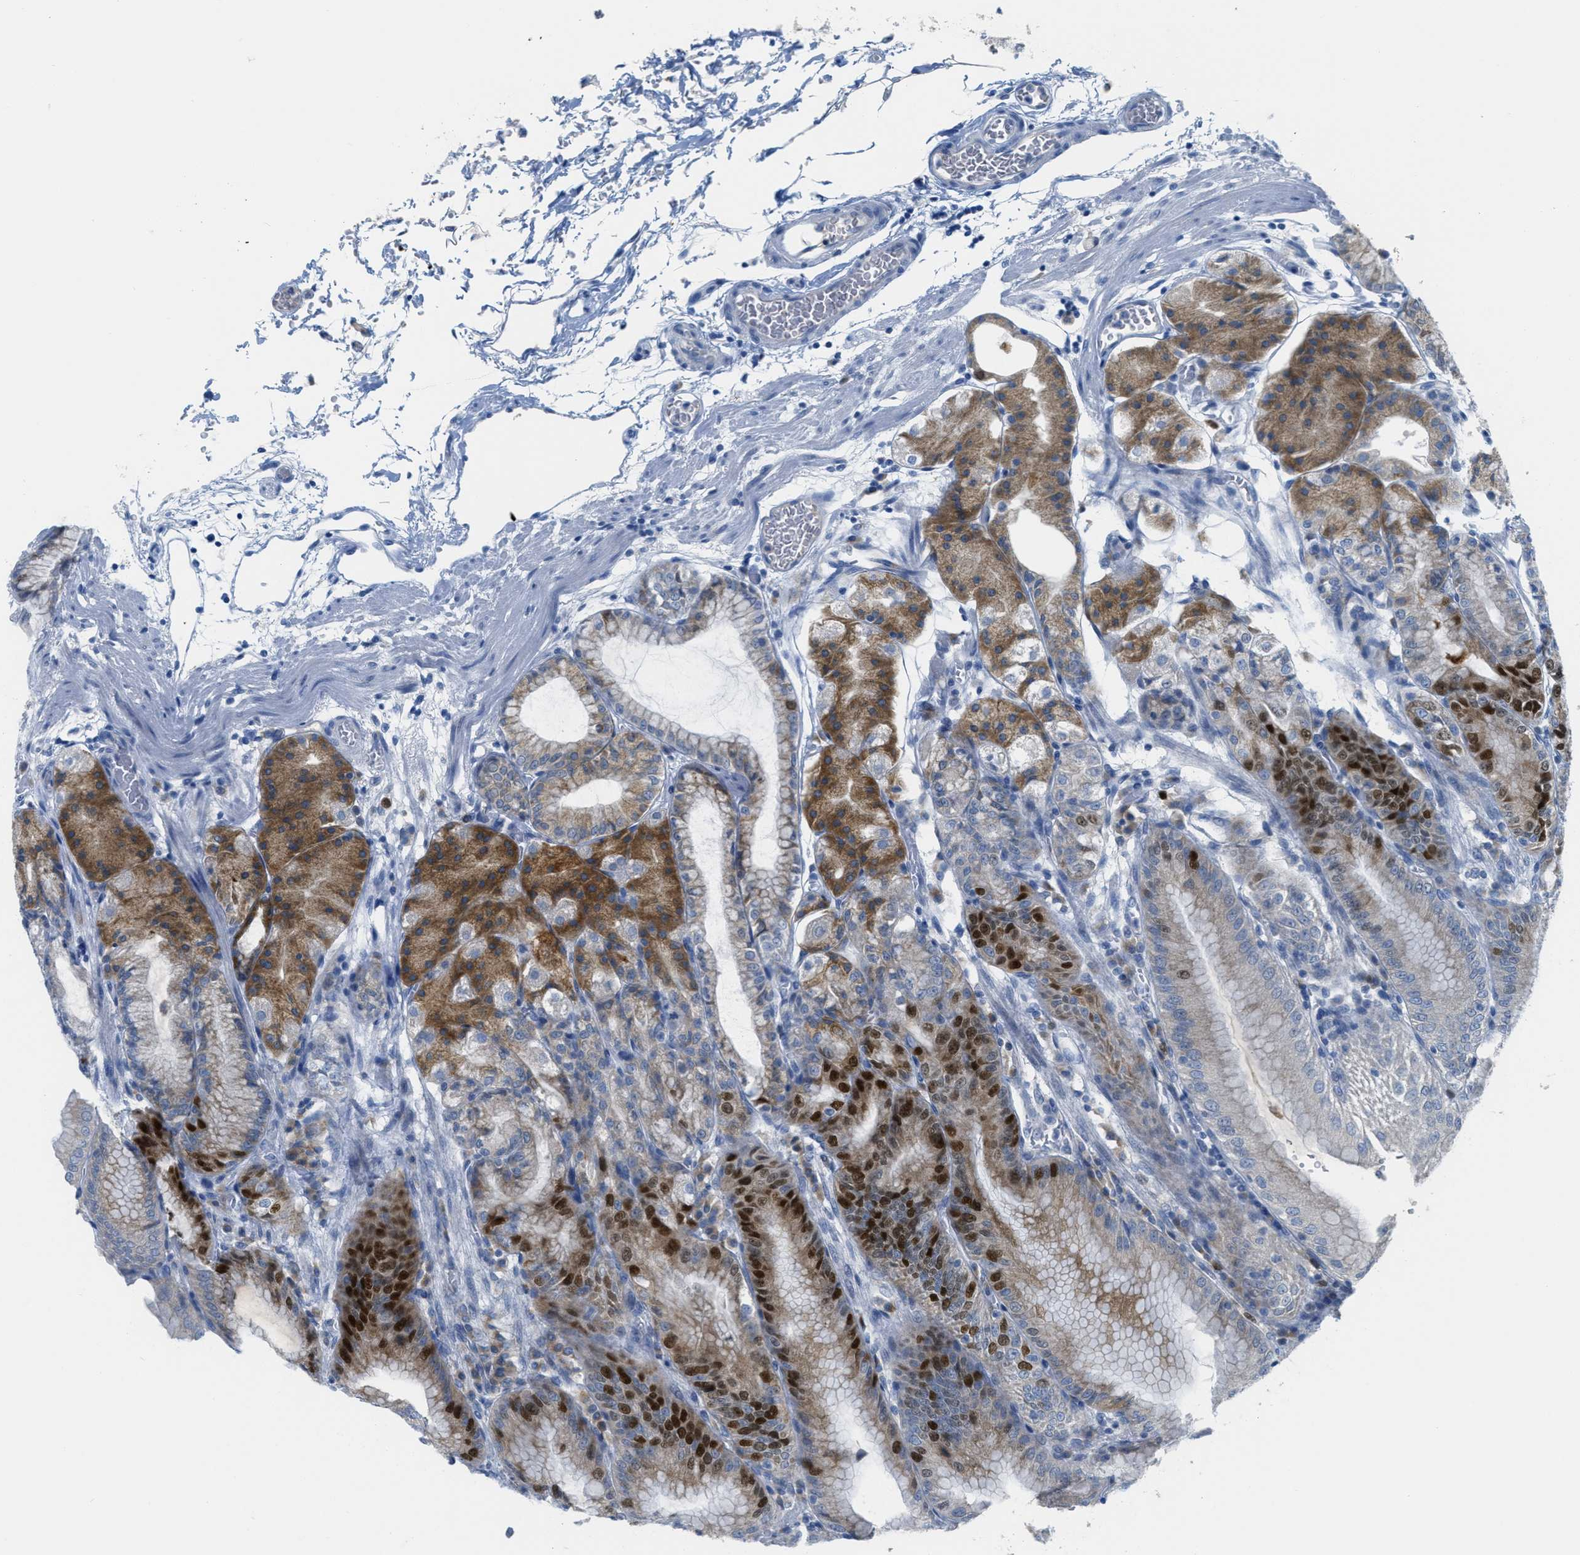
{"staining": {"intensity": "strong", "quantity": ">75%", "location": "cytoplasmic/membranous,nuclear"}, "tissue": "stomach", "cell_type": "Glandular cells", "image_type": "normal", "snomed": [{"axis": "morphology", "description": "Normal tissue, NOS"}, {"axis": "topography", "description": "Stomach, lower"}], "caption": "Protein staining of unremarkable stomach reveals strong cytoplasmic/membranous,nuclear staining in about >75% of glandular cells.", "gene": "ORC6", "patient": {"sex": "male", "age": 71}}